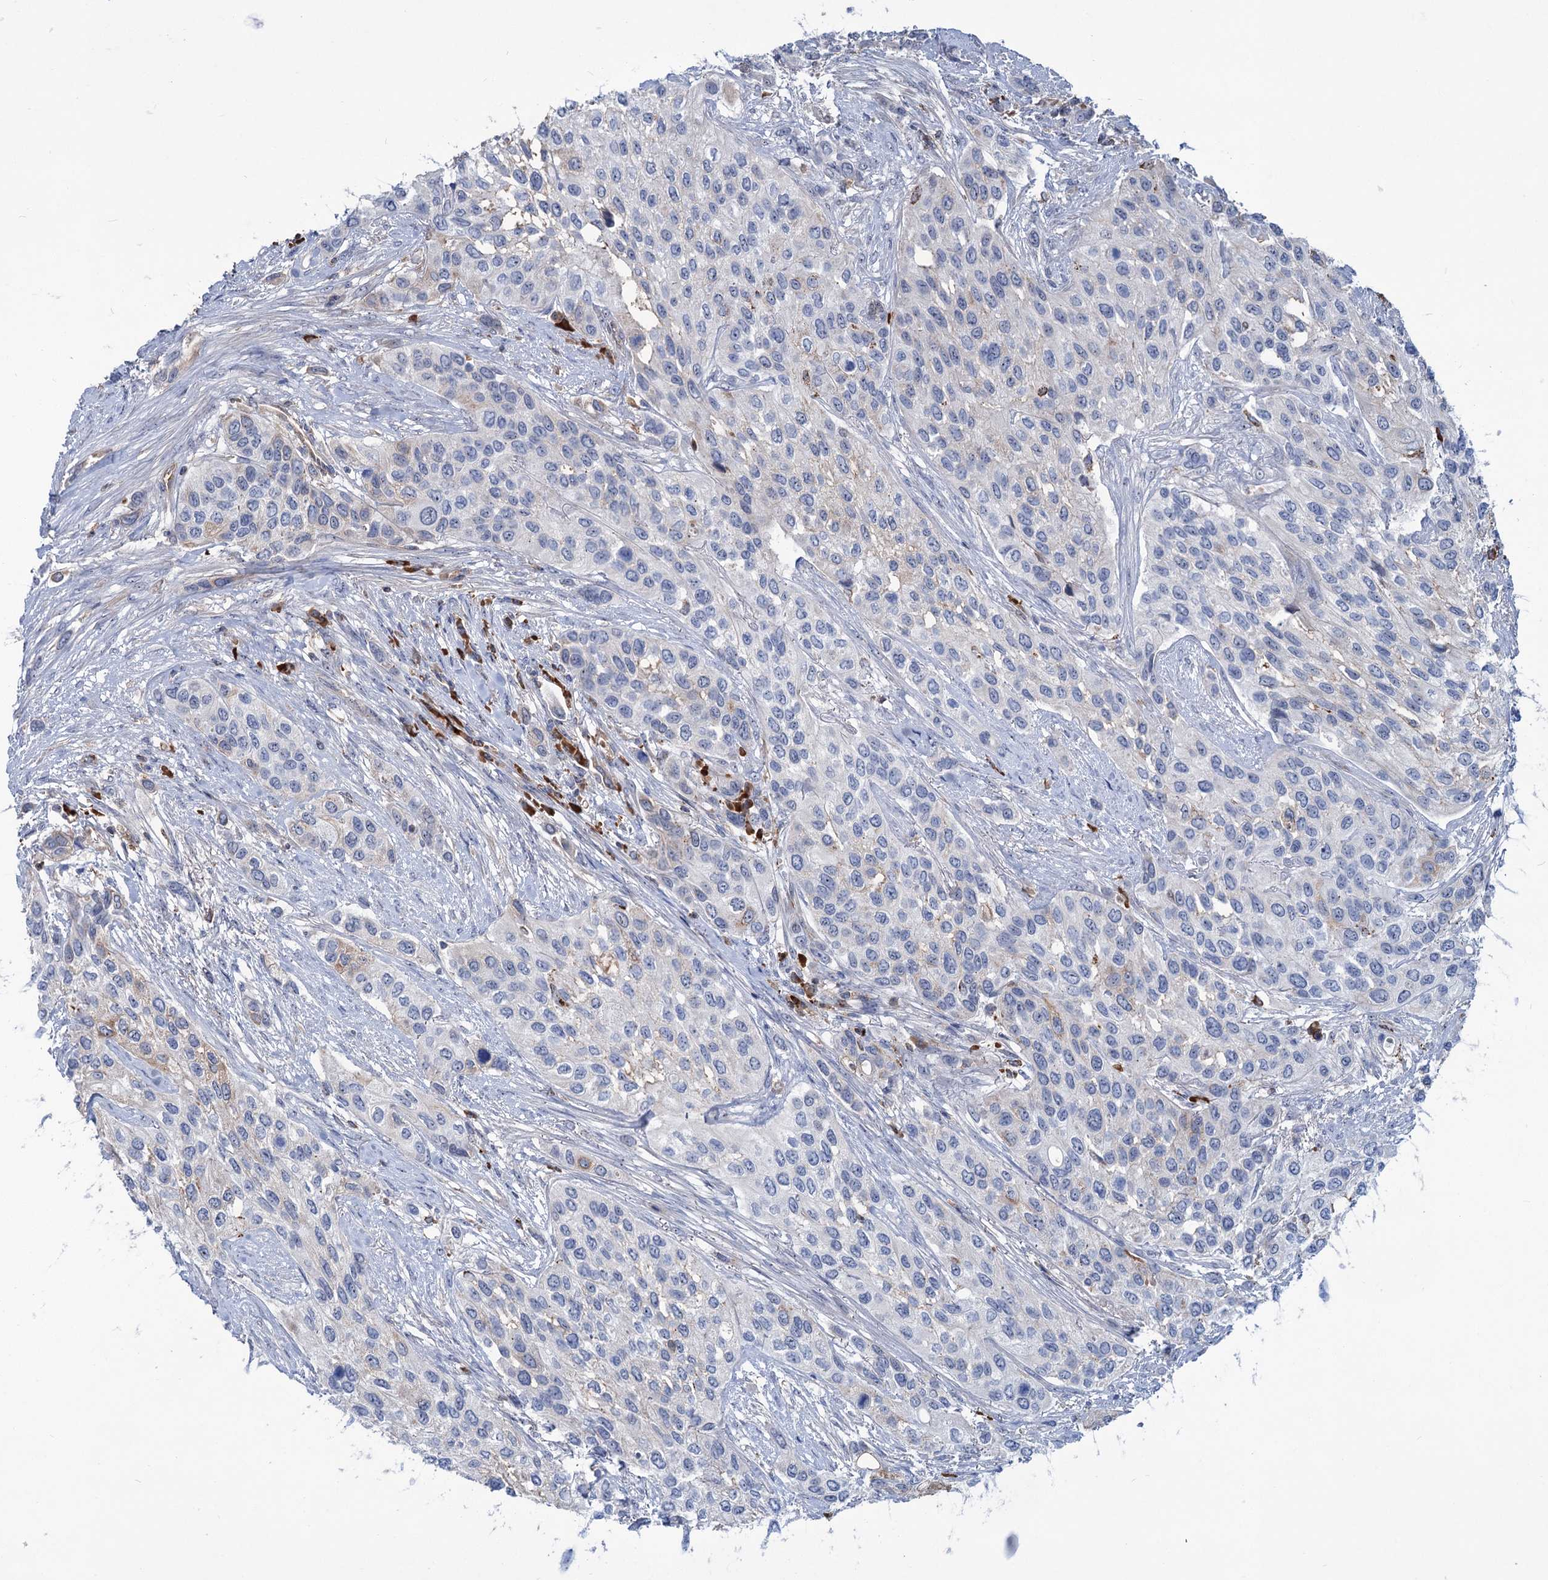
{"staining": {"intensity": "negative", "quantity": "none", "location": "none"}, "tissue": "urothelial cancer", "cell_type": "Tumor cells", "image_type": "cancer", "snomed": [{"axis": "morphology", "description": "Normal tissue, NOS"}, {"axis": "morphology", "description": "Urothelial carcinoma, High grade"}, {"axis": "topography", "description": "Vascular tissue"}, {"axis": "topography", "description": "Urinary bladder"}], "caption": "The immunohistochemistry image has no significant positivity in tumor cells of urothelial cancer tissue.", "gene": "LPIN1", "patient": {"sex": "female", "age": 56}}